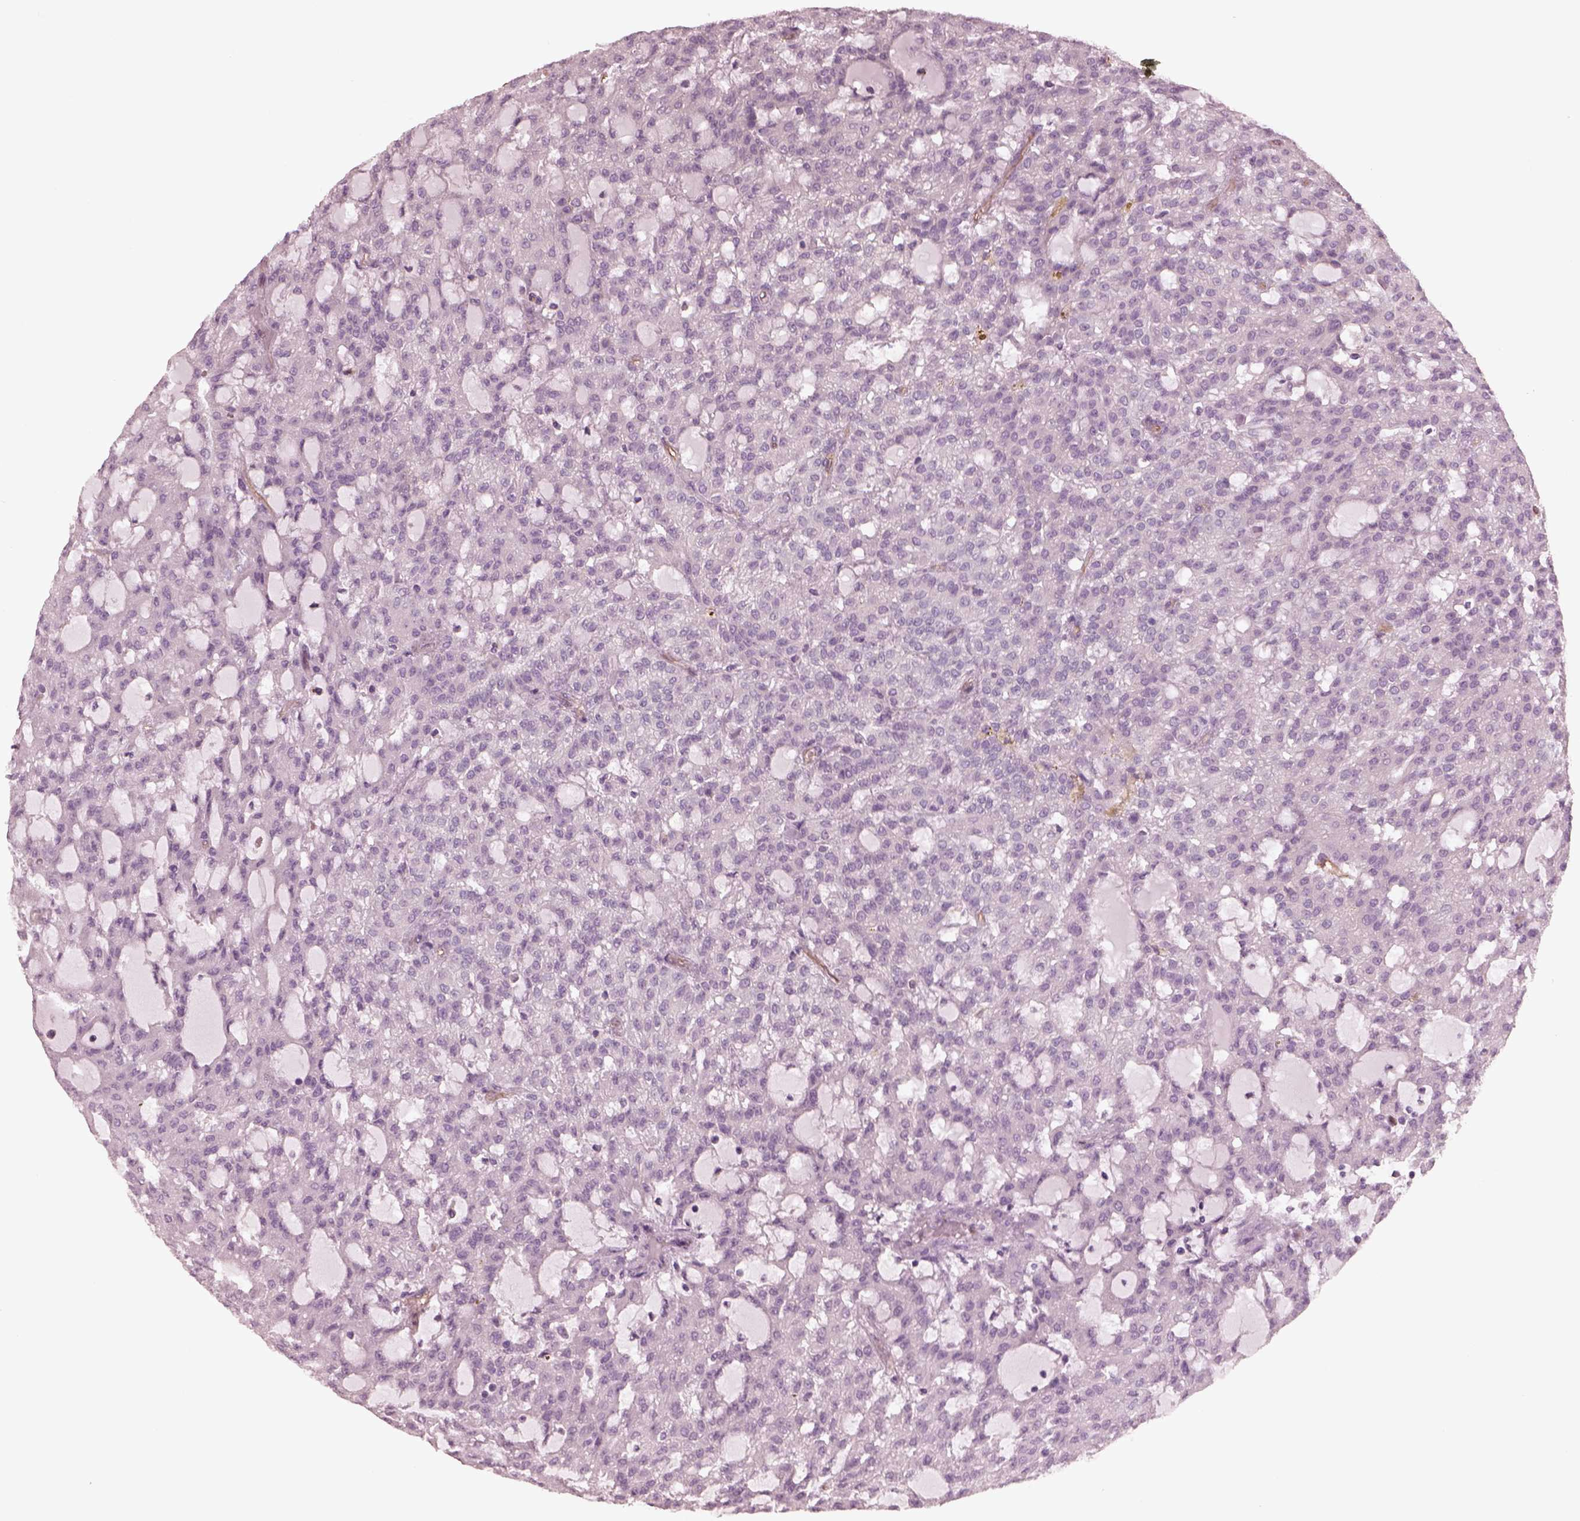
{"staining": {"intensity": "negative", "quantity": "none", "location": "none"}, "tissue": "renal cancer", "cell_type": "Tumor cells", "image_type": "cancer", "snomed": [{"axis": "morphology", "description": "Adenocarcinoma, NOS"}, {"axis": "topography", "description": "Kidney"}], "caption": "Tumor cells are negative for brown protein staining in renal adenocarcinoma. The staining was performed using DAB (3,3'-diaminobenzidine) to visualize the protein expression in brown, while the nuclei were stained in blue with hematoxylin (Magnification: 20x).", "gene": "EIF4E1B", "patient": {"sex": "male", "age": 63}}